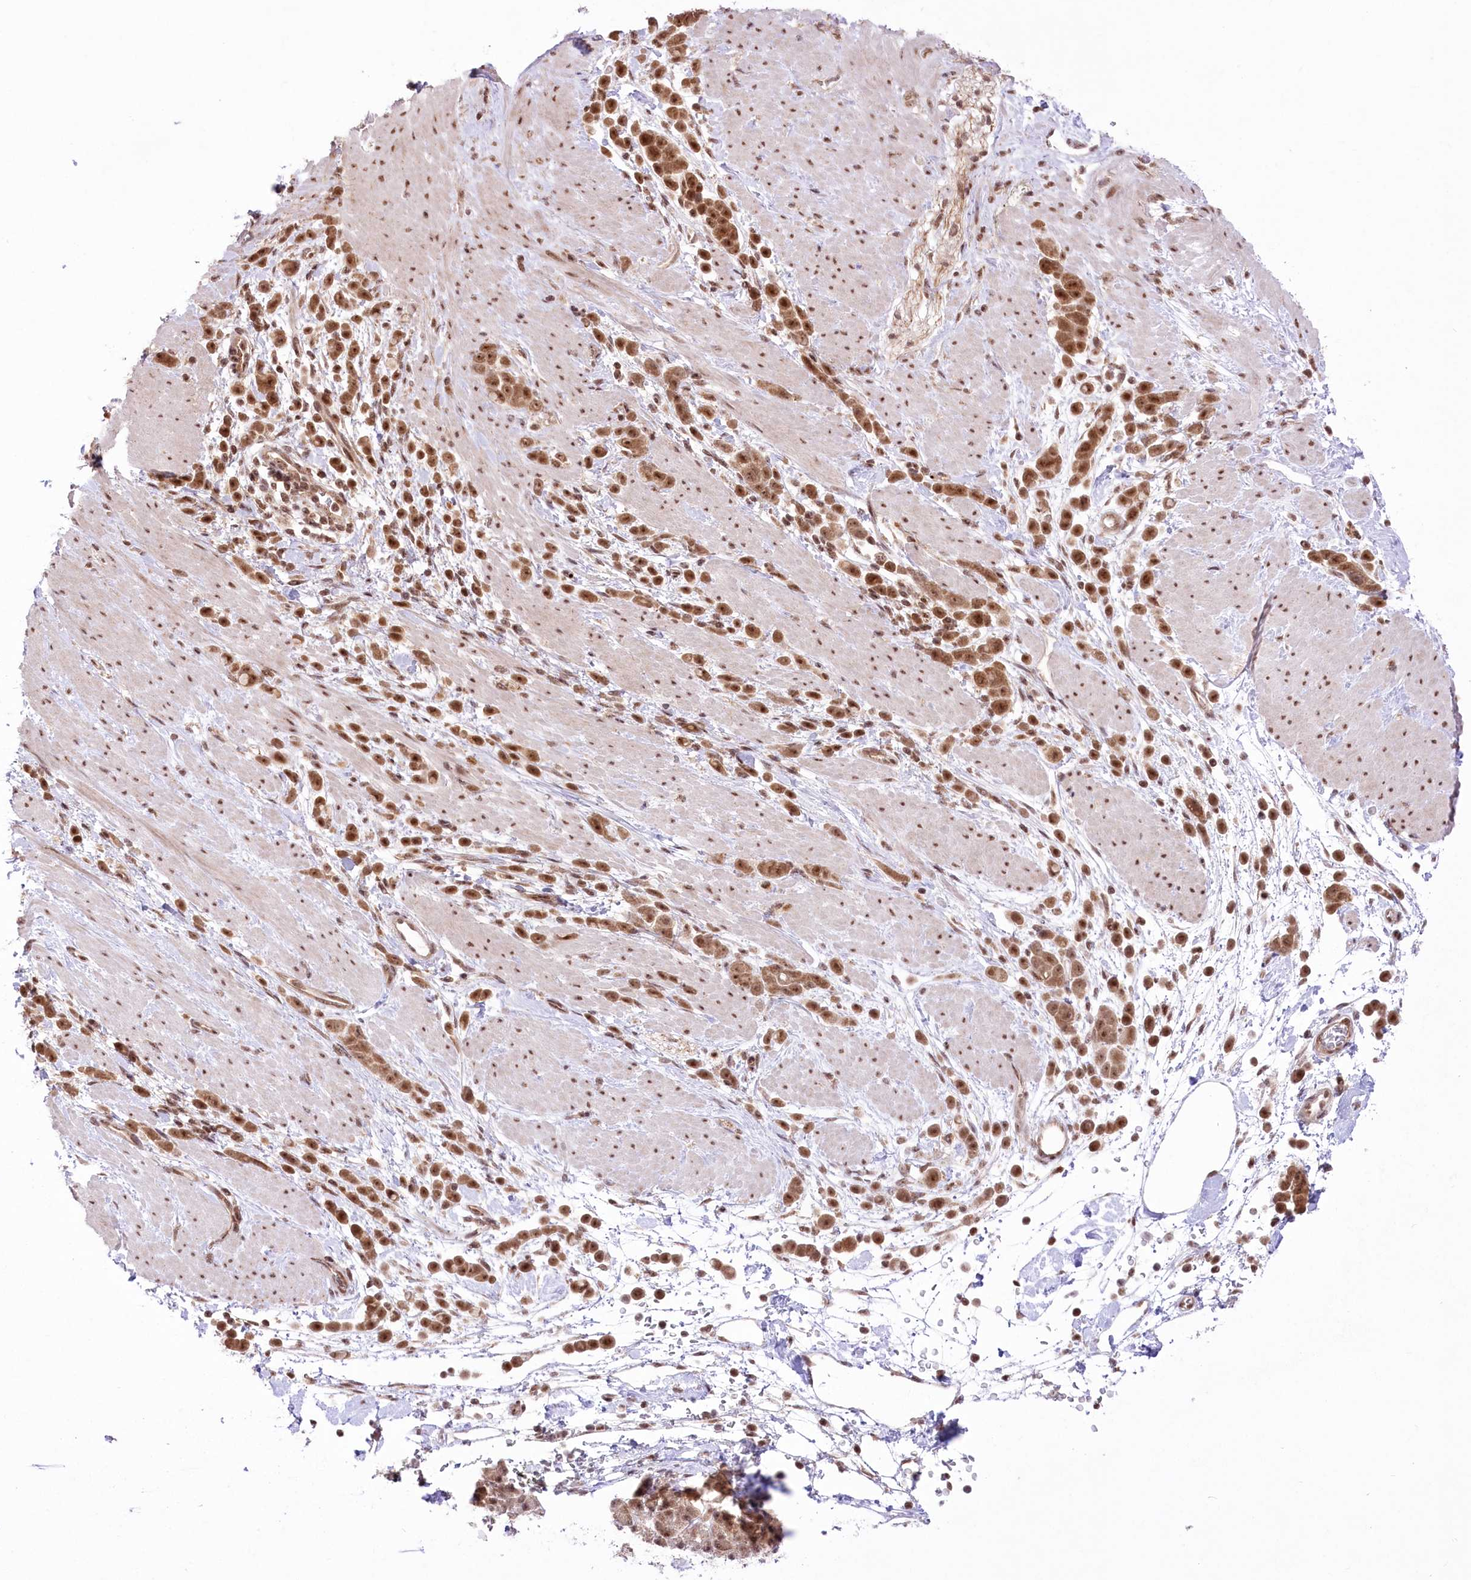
{"staining": {"intensity": "strong", "quantity": ">75%", "location": "cytoplasmic/membranous,nuclear"}, "tissue": "pancreatic cancer", "cell_type": "Tumor cells", "image_type": "cancer", "snomed": [{"axis": "morphology", "description": "Normal tissue, NOS"}, {"axis": "morphology", "description": "Adenocarcinoma, NOS"}, {"axis": "topography", "description": "Pancreas"}], "caption": "This image exhibits immunohistochemistry staining of human pancreatic cancer, with high strong cytoplasmic/membranous and nuclear staining in about >75% of tumor cells.", "gene": "ZMAT2", "patient": {"sex": "female", "age": 64}}